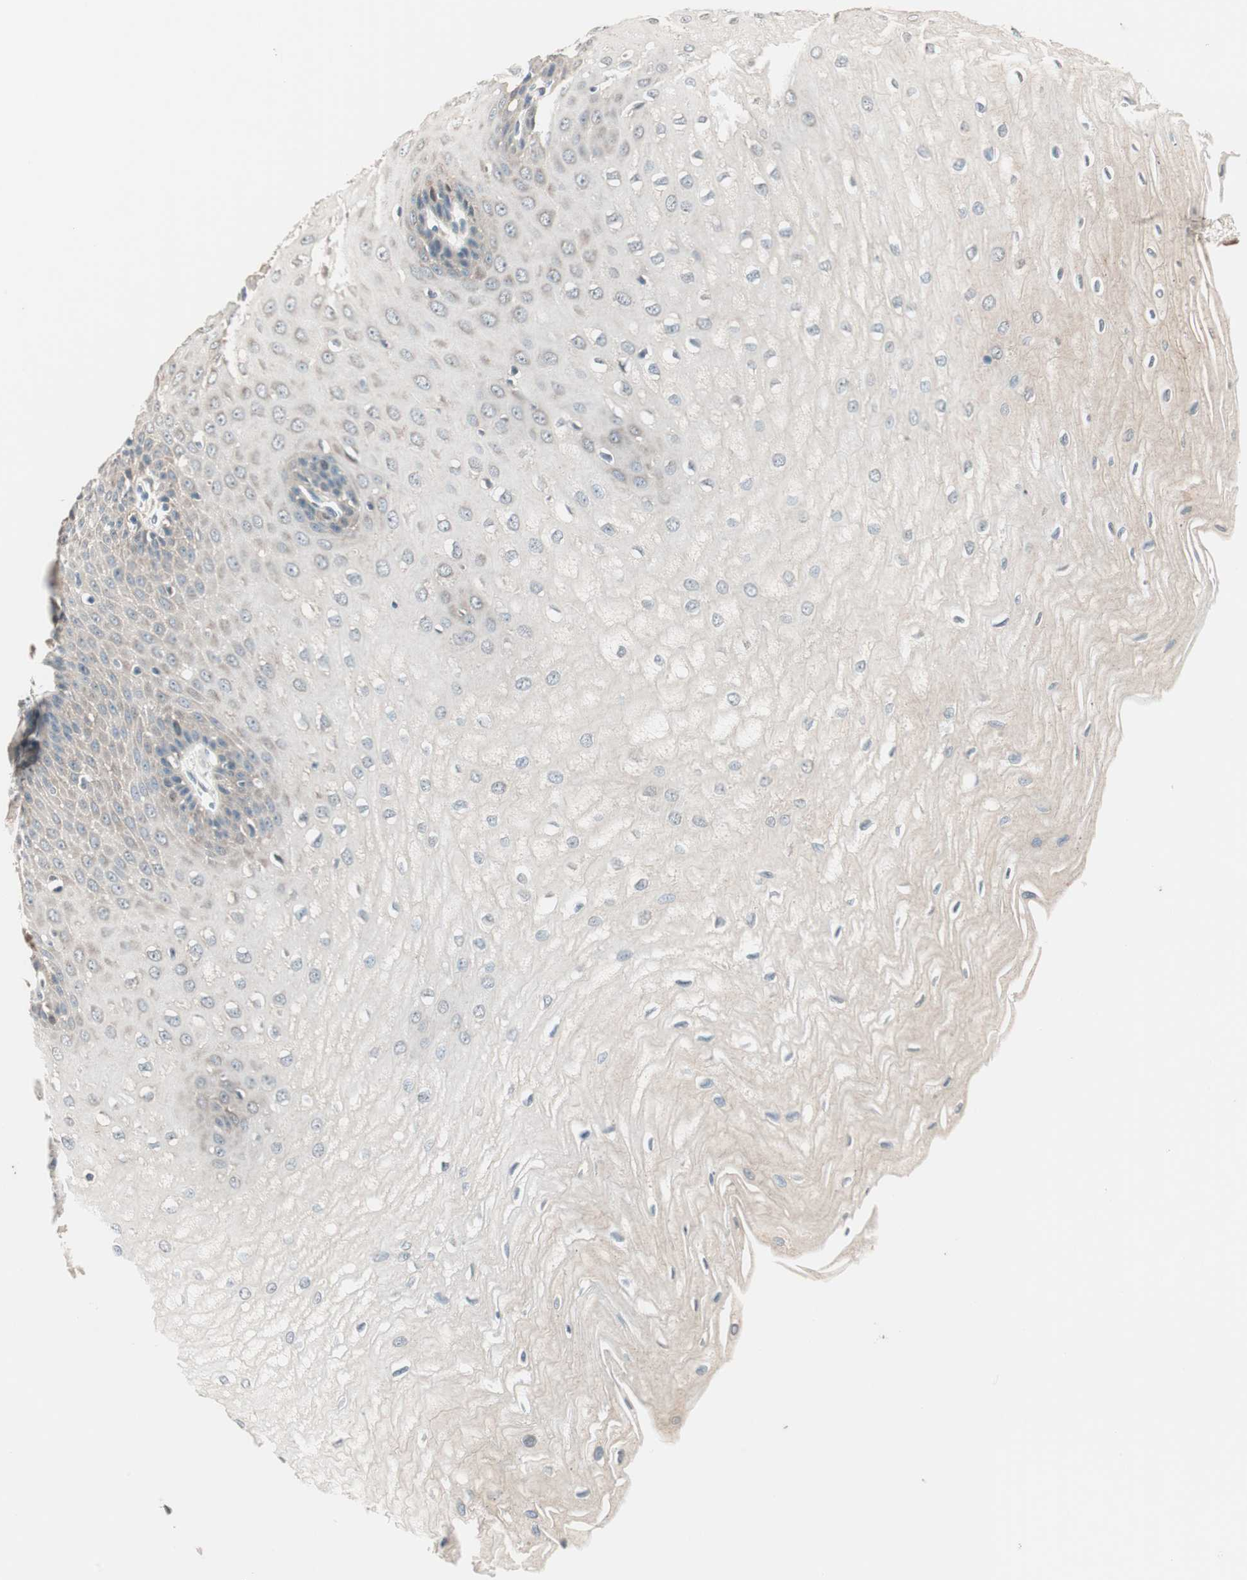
{"staining": {"intensity": "moderate", "quantity": "25%-75%", "location": "cytoplasmic/membranous"}, "tissue": "esophagus", "cell_type": "Squamous epithelial cells", "image_type": "normal", "snomed": [{"axis": "morphology", "description": "Normal tissue, NOS"}, {"axis": "morphology", "description": "Squamous cell carcinoma, NOS"}, {"axis": "topography", "description": "Esophagus"}], "caption": "Protein expression analysis of normal human esophagus reveals moderate cytoplasmic/membranous positivity in about 25%-75% of squamous epithelial cells.", "gene": "NFRKB", "patient": {"sex": "male", "age": 65}}